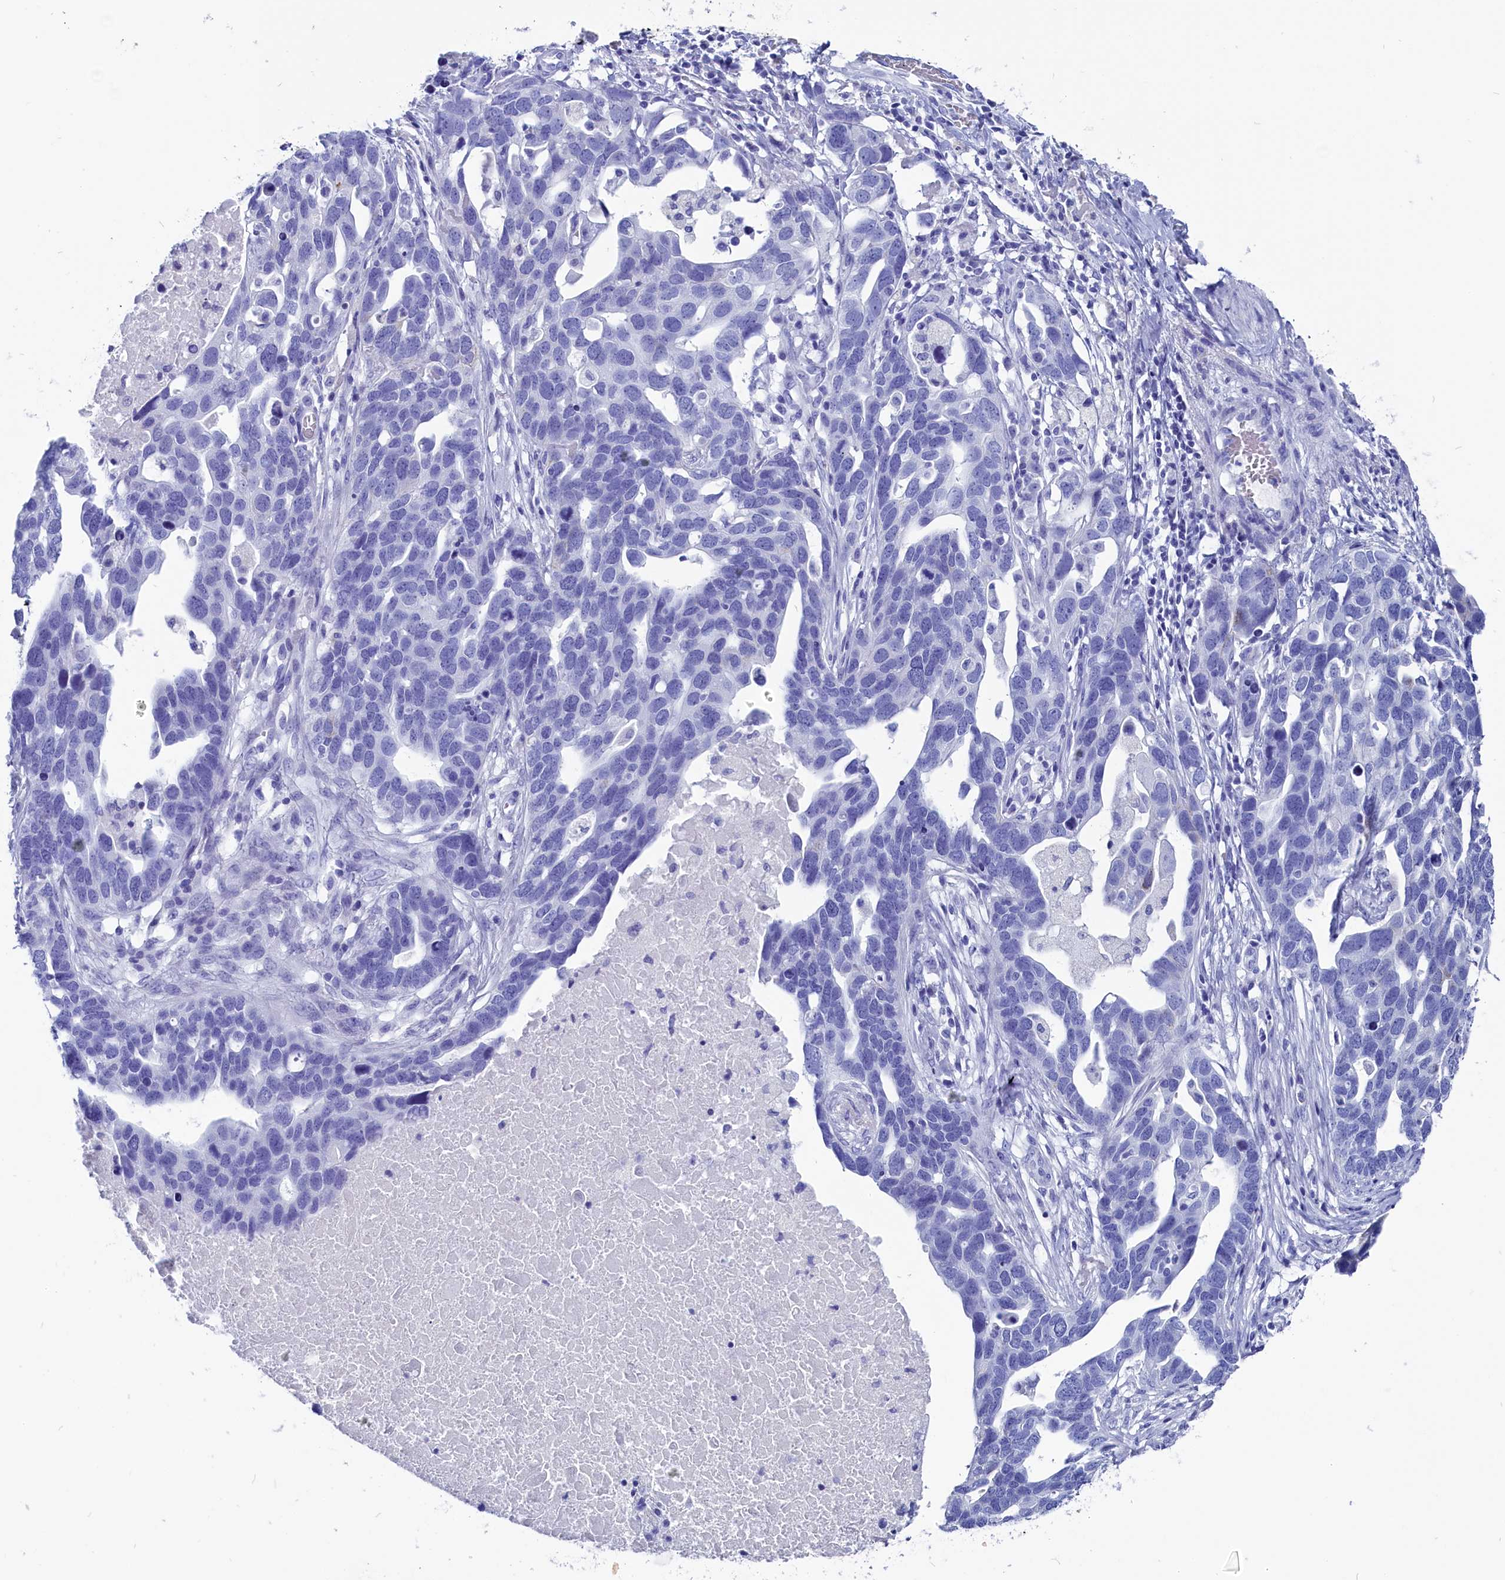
{"staining": {"intensity": "negative", "quantity": "none", "location": "none"}, "tissue": "ovarian cancer", "cell_type": "Tumor cells", "image_type": "cancer", "snomed": [{"axis": "morphology", "description": "Cystadenocarcinoma, serous, NOS"}, {"axis": "topography", "description": "Ovary"}], "caption": "Tumor cells show no significant positivity in ovarian cancer (serous cystadenocarcinoma). (Immunohistochemistry (ihc), brightfield microscopy, high magnification).", "gene": "ANKRD29", "patient": {"sex": "female", "age": 54}}